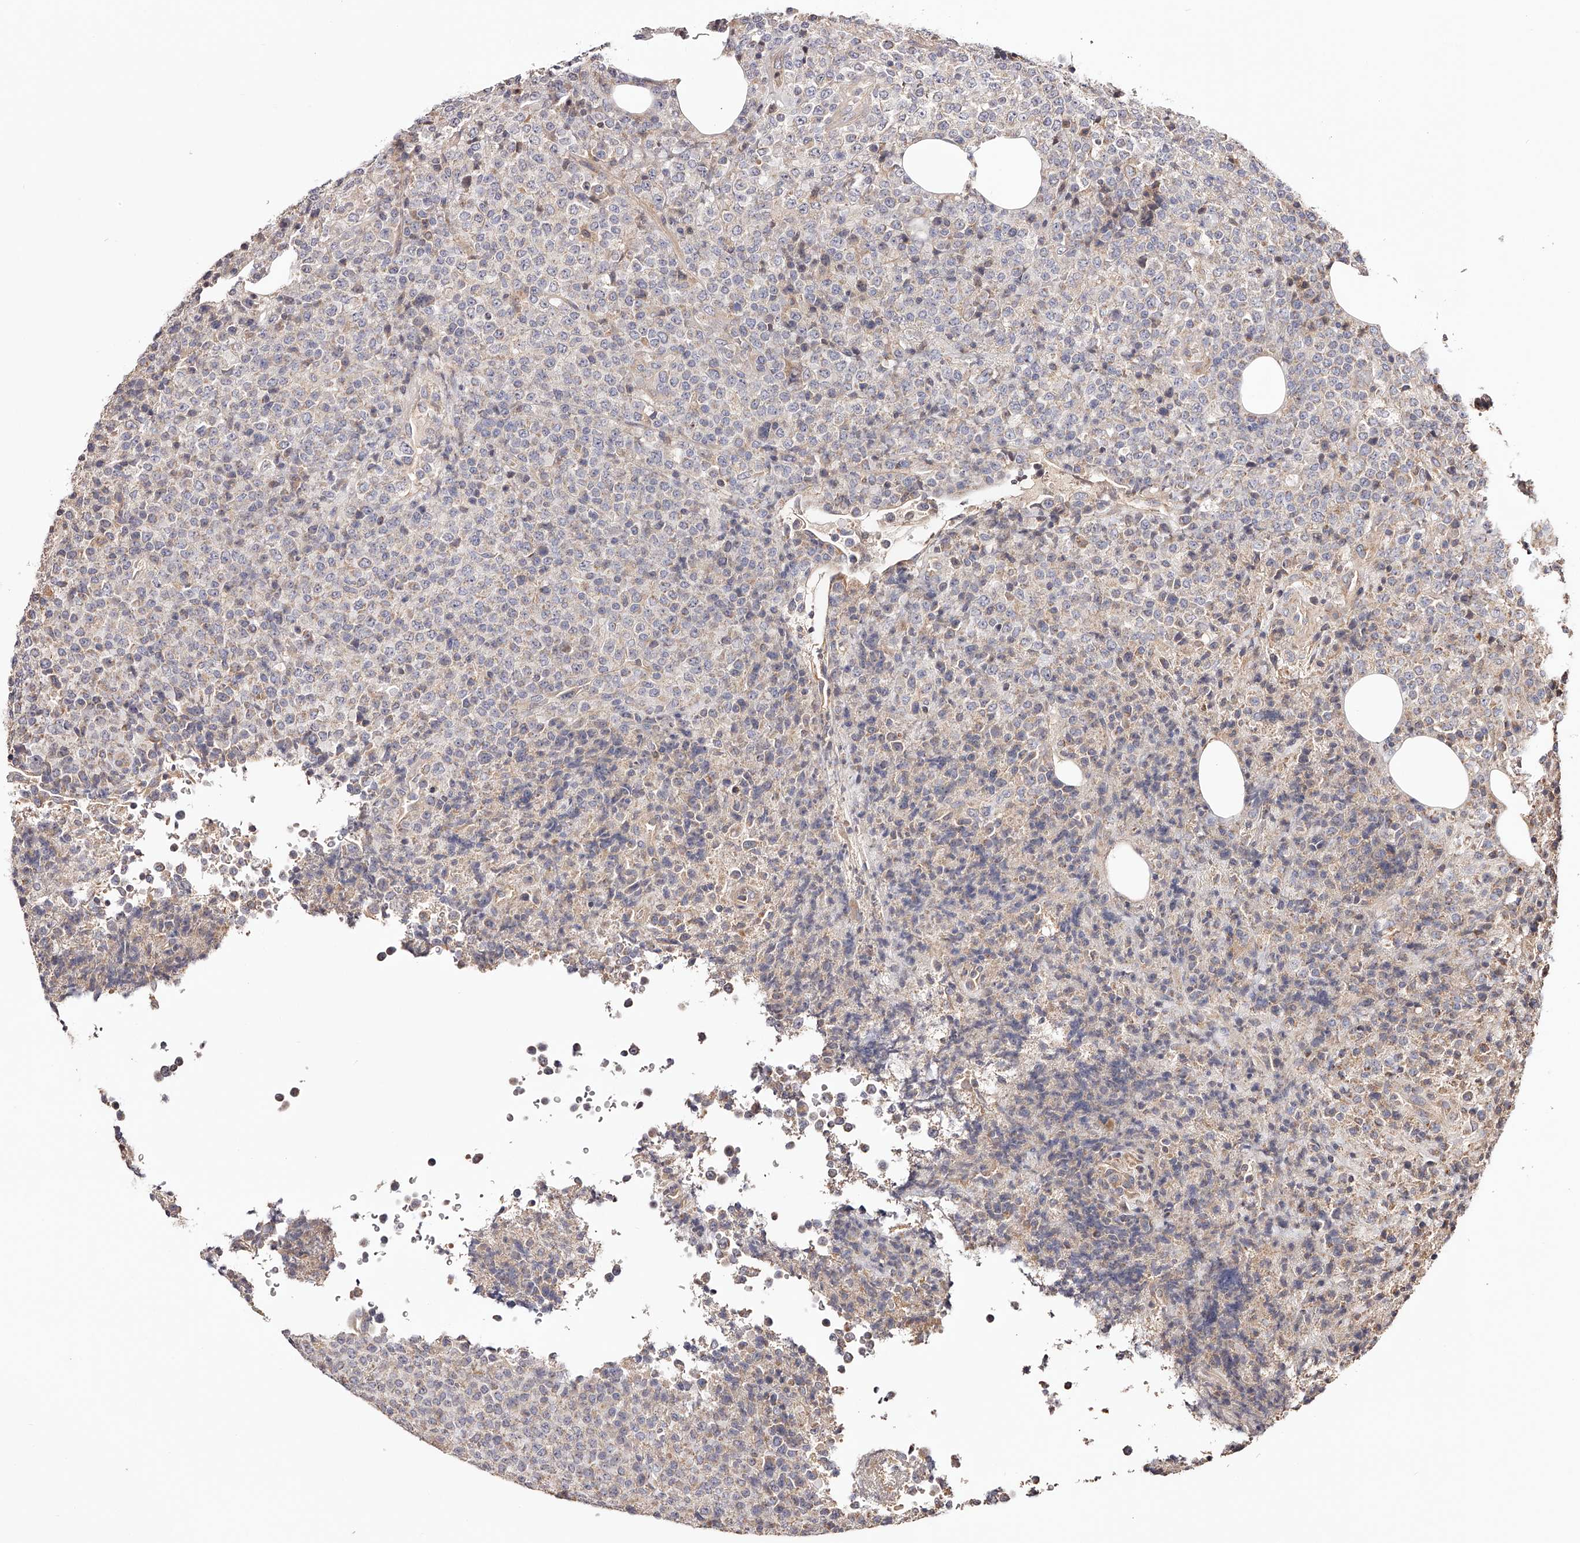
{"staining": {"intensity": "negative", "quantity": "none", "location": "none"}, "tissue": "lymphoma", "cell_type": "Tumor cells", "image_type": "cancer", "snomed": [{"axis": "morphology", "description": "Malignant lymphoma, non-Hodgkin's type, High grade"}, {"axis": "topography", "description": "Lymph node"}], "caption": "High power microscopy histopathology image of an immunohistochemistry (IHC) photomicrograph of lymphoma, revealing no significant positivity in tumor cells.", "gene": "USP21", "patient": {"sex": "male", "age": 13}}